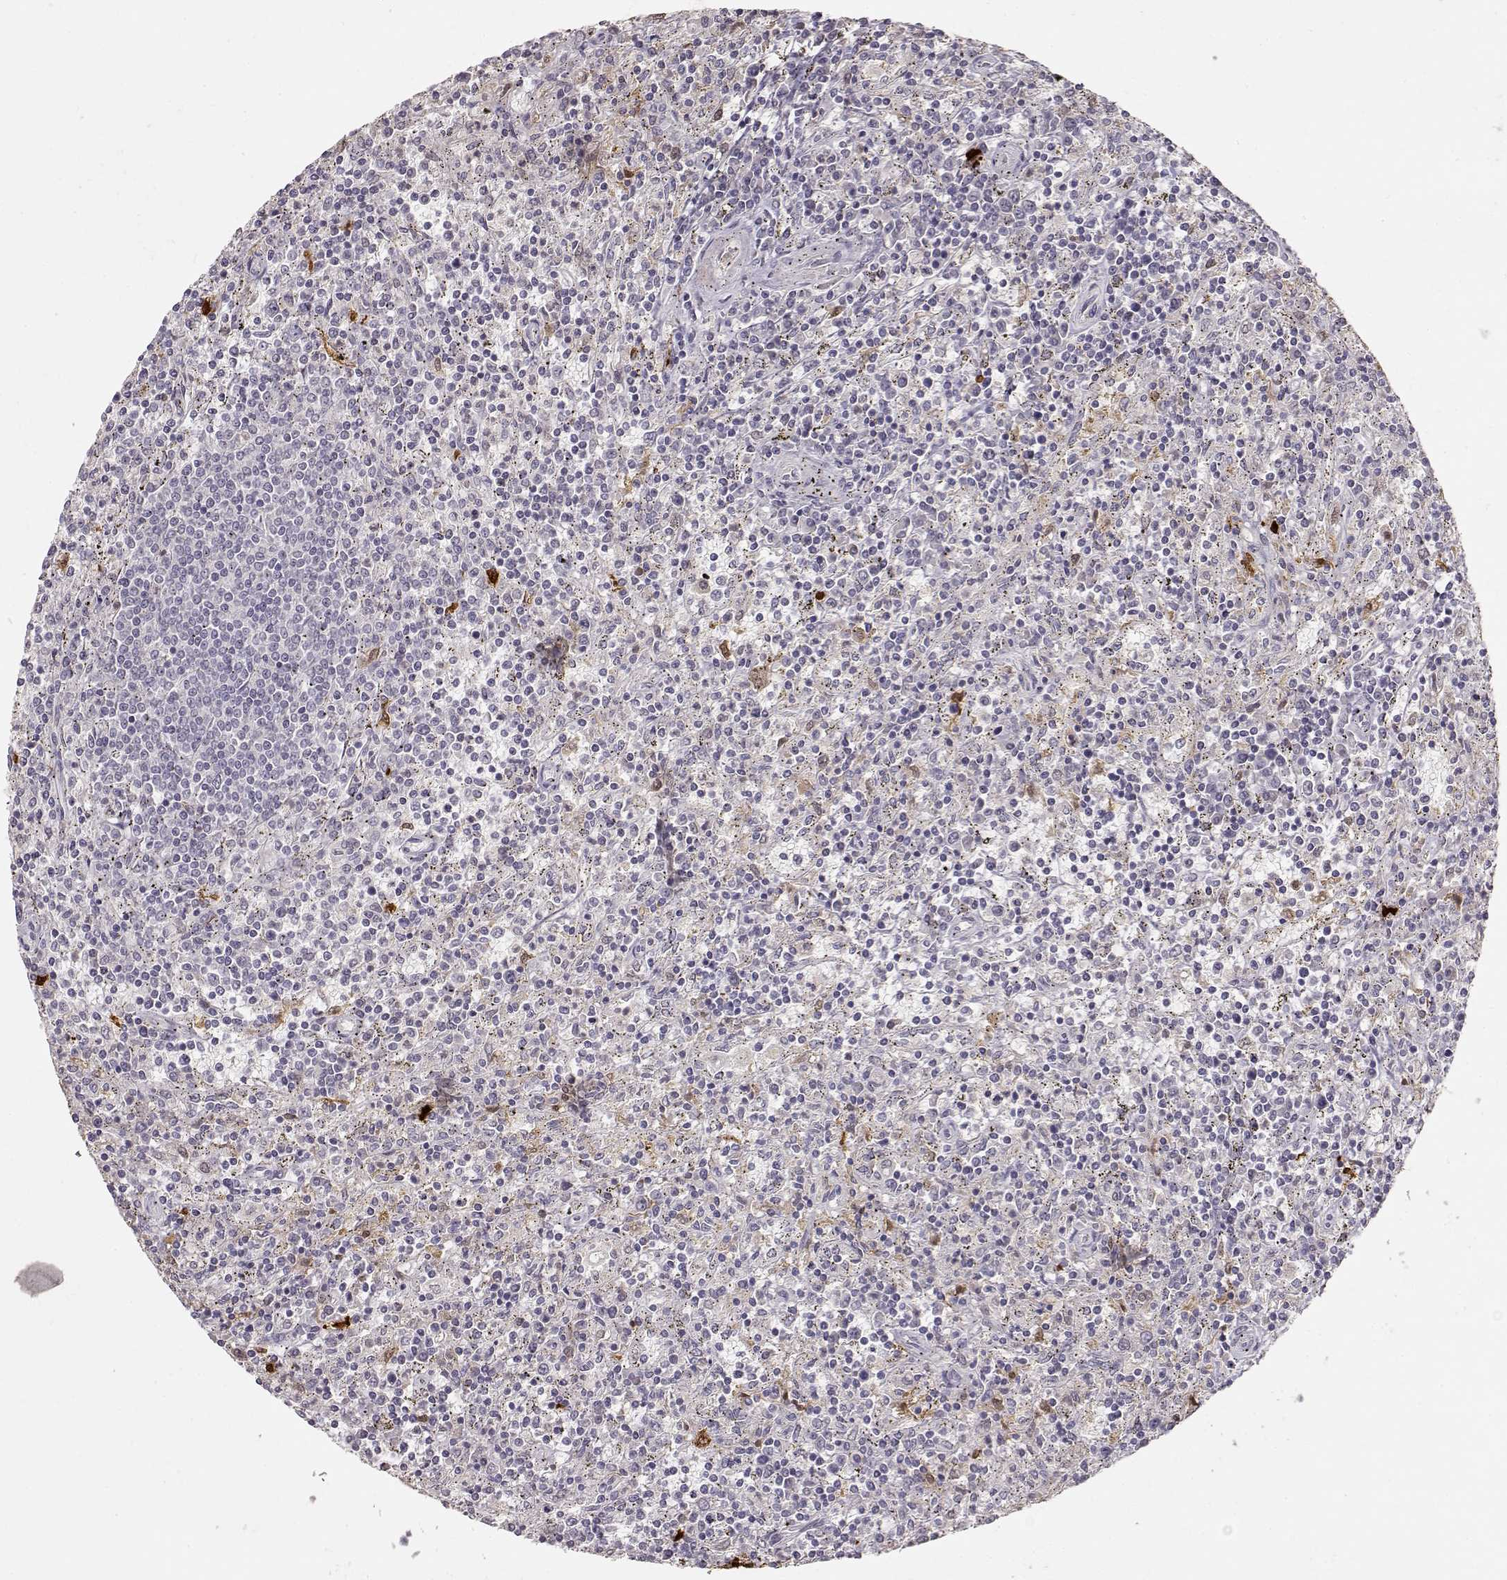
{"staining": {"intensity": "negative", "quantity": "none", "location": "none"}, "tissue": "lymphoma", "cell_type": "Tumor cells", "image_type": "cancer", "snomed": [{"axis": "morphology", "description": "Malignant lymphoma, non-Hodgkin's type, Low grade"}, {"axis": "topography", "description": "Spleen"}], "caption": "The micrograph displays no staining of tumor cells in lymphoma.", "gene": "S100B", "patient": {"sex": "male", "age": 62}}